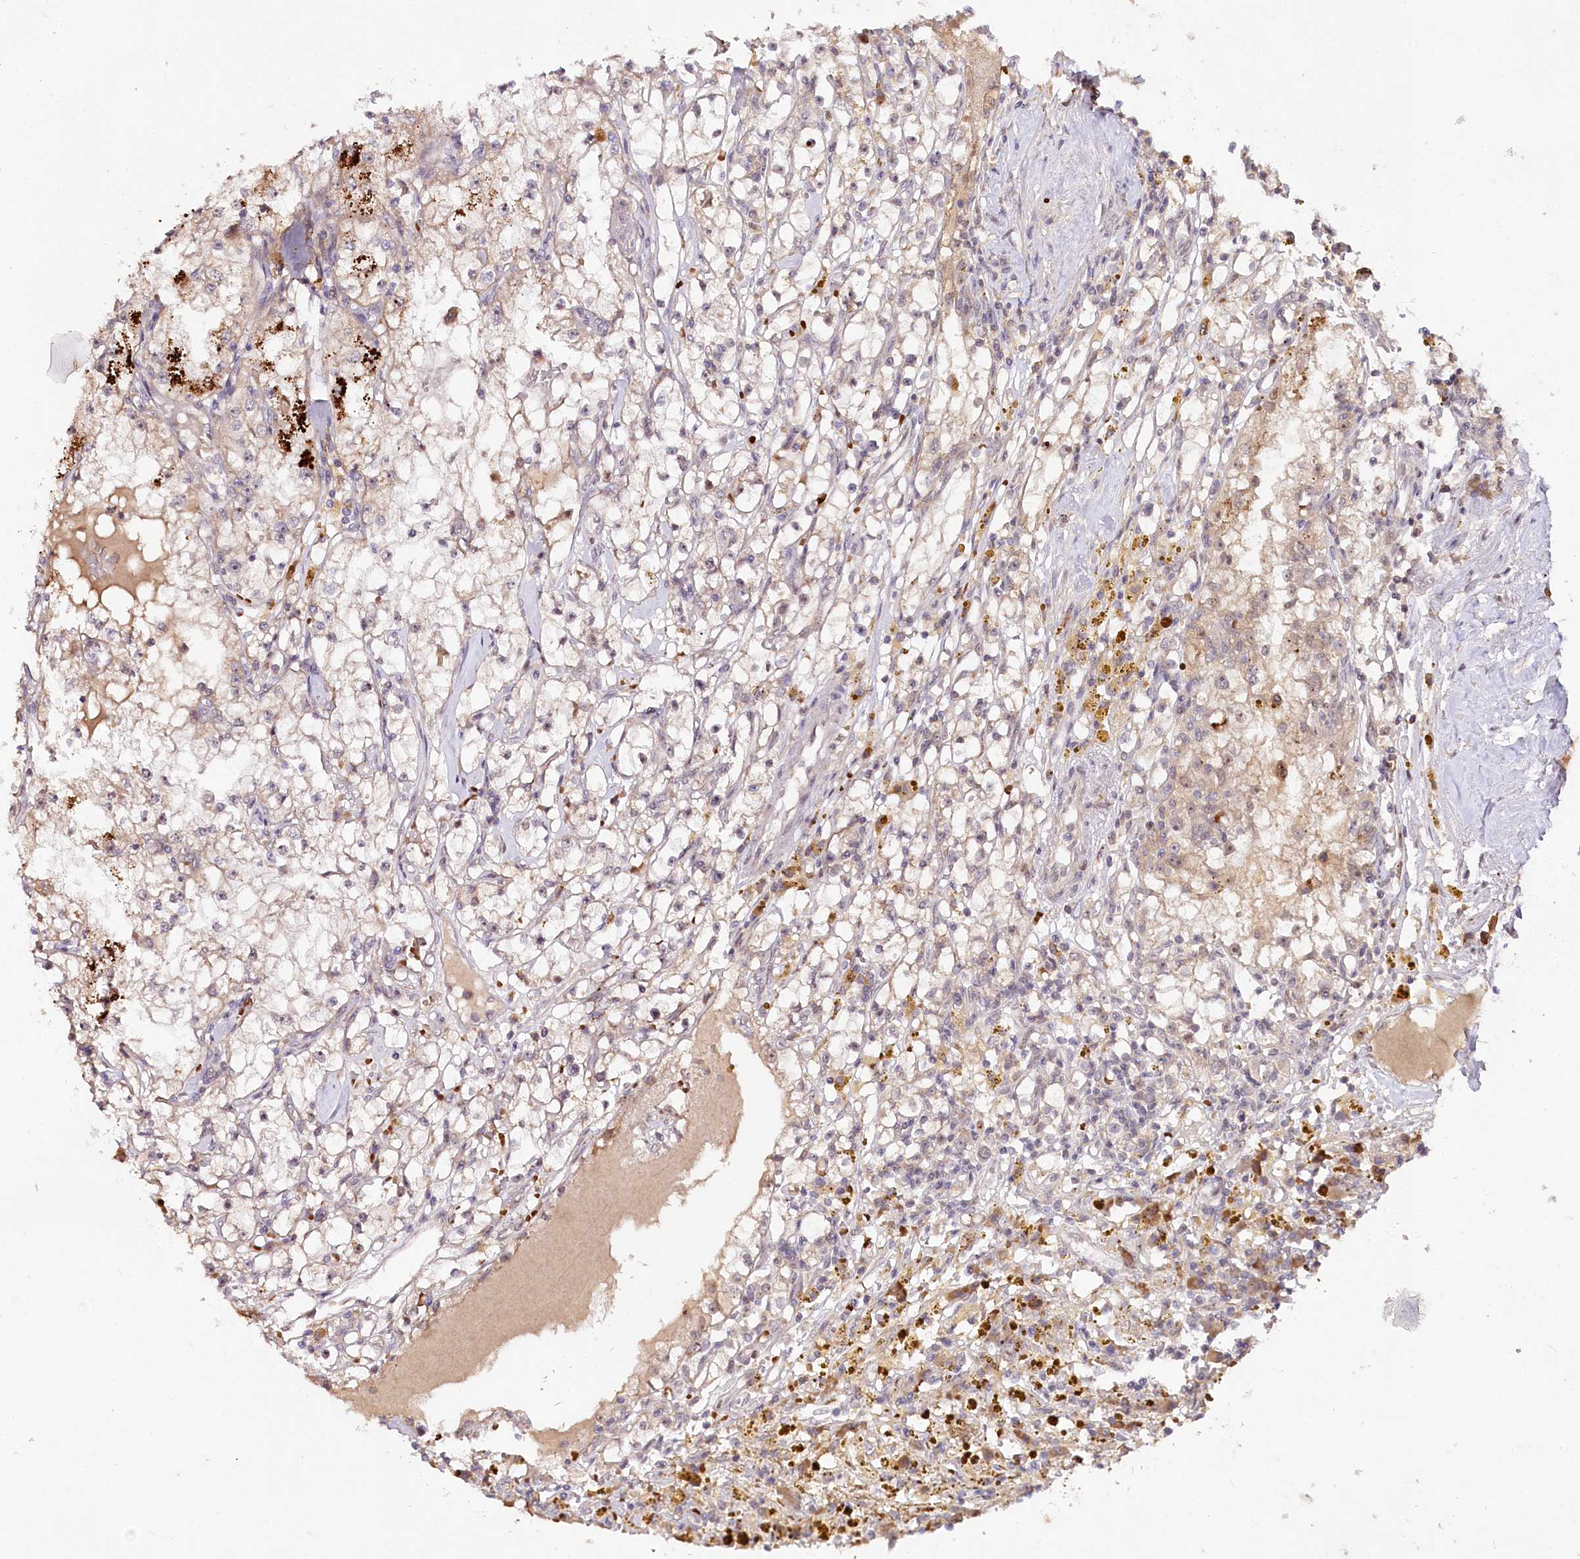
{"staining": {"intensity": "weak", "quantity": "25%-75%", "location": "cytoplasmic/membranous,nuclear"}, "tissue": "renal cancer", "cell_type": "Tumor cells", "image_type": "cancer", "snomed": [{"axis": "morphology", "description": "Adenocarcinoma, NOS"}, {"axis": "topography", "description": "Kidney"}], "caption": "Renal adenocarcinoma stained for a protein displays weak cytoplasmic/membranous and nuclear positivity in tumor cells. Nuclei are stained in blue.", "gene": "DMP1", "patient": {"sex": "male", "age": 56}}